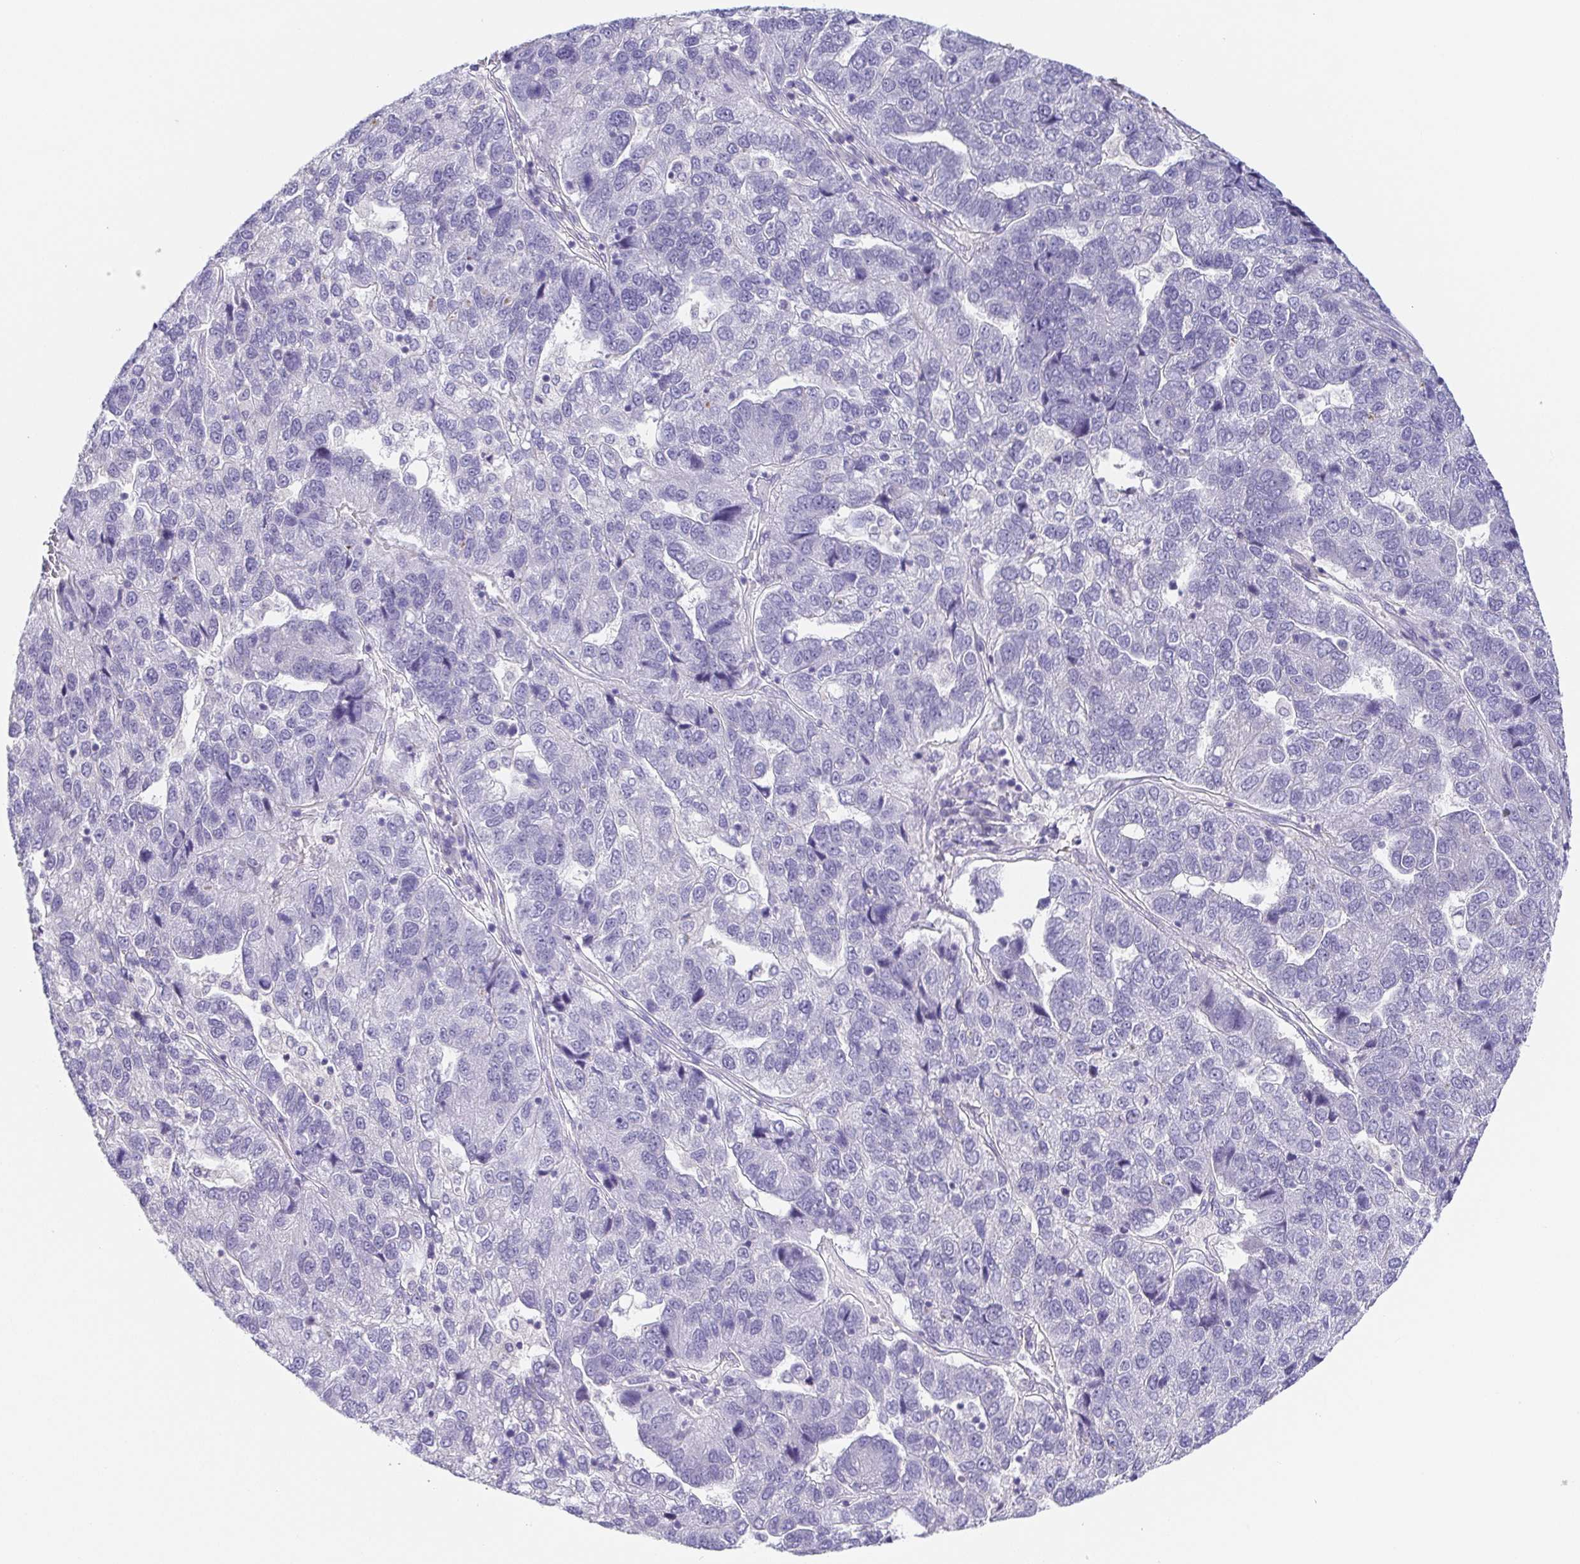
{"staining": {"intensity": "negative", "quantity": "none", "location": "none"}, "tissue": "pancreatic cancer", "cell_type": "Tumor cells", "image_type": "cancer", "snomed": [{"axis": "morphology", "description": "Adenocarcinoma, NOS"}, {"axis": "topography", "description": "Pancreas"}], "caption": "Tumor cells are negative for protein expression in human pancreatic cancer.", "gene": "COL17A1", "patient": {"sex": "female", "age": 61}}